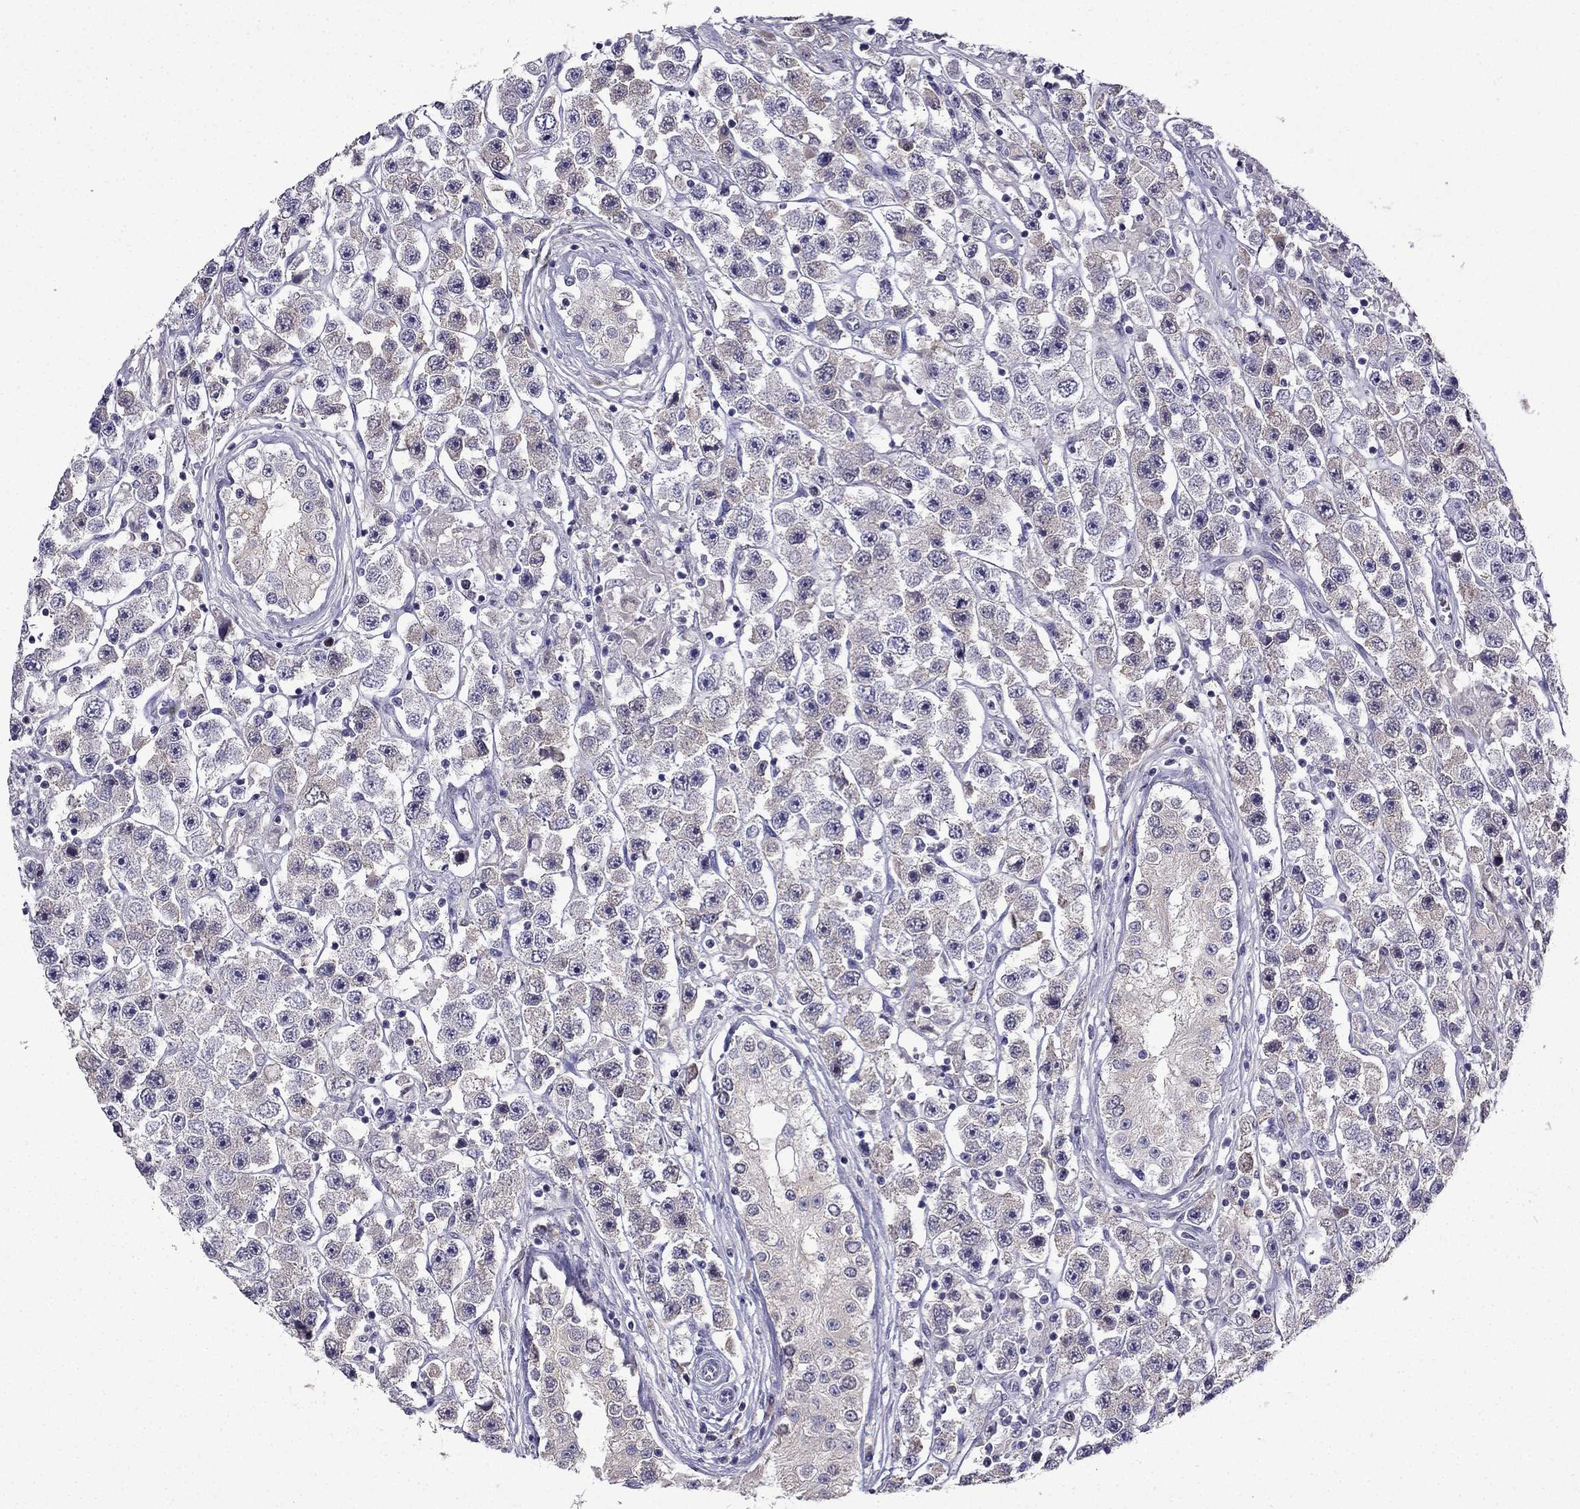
{"staining": {"intensity": "weak", "quantity": "<25%", "location": "cytoplasmic/membranous"}, "tissue": "testis cancer", "cell_type": "Tumor cells", "image_type": "cancer", "snomed": [{"axis": "morphology", "description": "Seminoma, NOS"}, {"axis": "topography", "description": "Testis"}], "caption": "This is a photomicrograph of immunohistochemistry (IHC) staining of seminoma (testis), which shows no expression in tumor cells.", "gene": "UHRF1", "patient": {"sex": "male", "age": 45}}